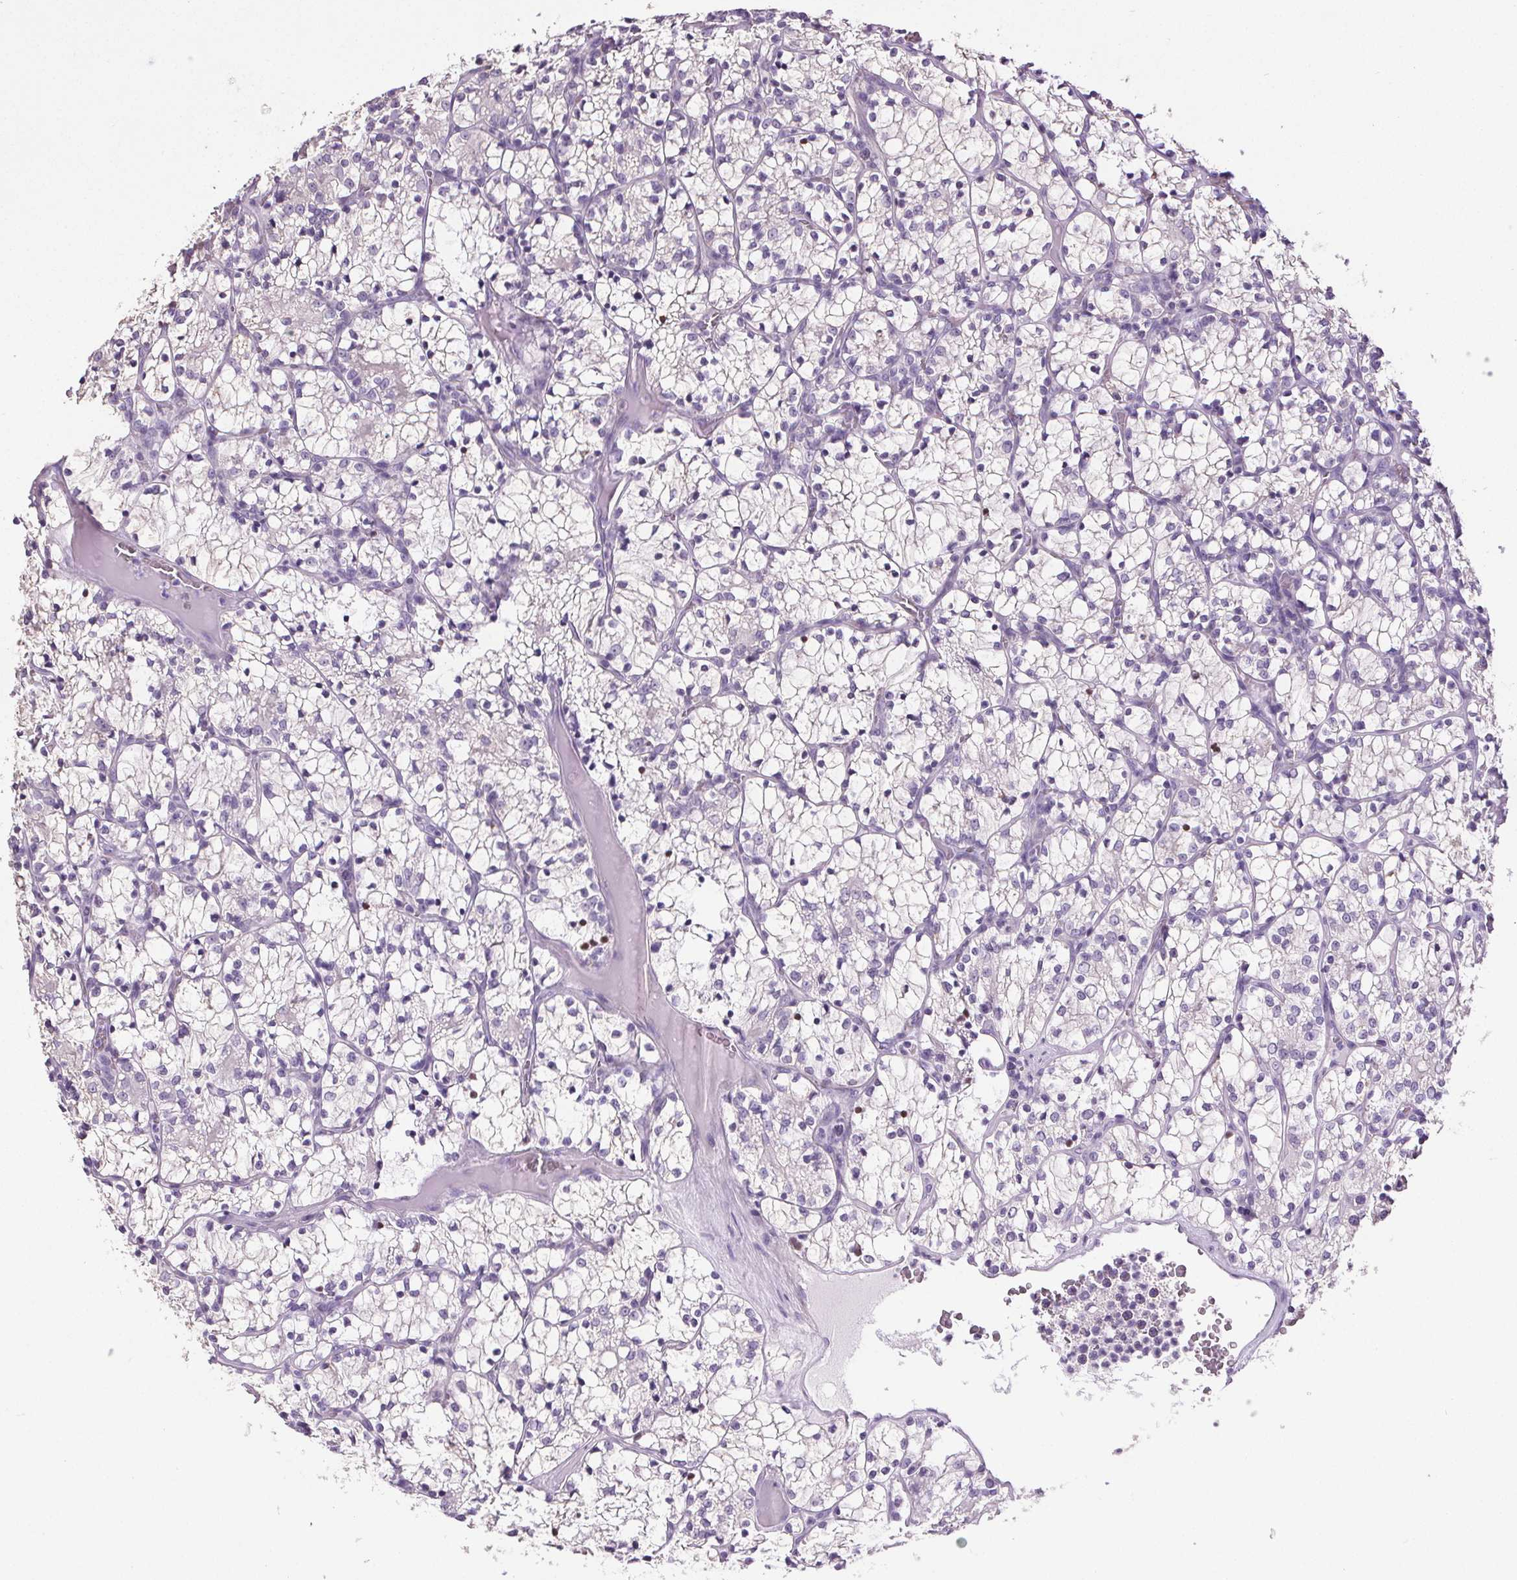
{"staining": {"intensity": "negative", "quantity": "none", "location": "none"}, "tissue": "renal cancer", "cell_type": "Tumor cells", "image_type": "cancer", "snomed": [{"axis": "morphology", "description": "Adenocarcinoma, NOS"}, {"axis": "topography", "description": "Kidney"}], "caption": "Immunohistochemistry (IHC) micrograph of renal adenocarcinoma stained for a protein (brown), which demonstrates no positivity in tumor cells.", "gene": "GPIHBP1", "patient": {"sex": "female", "age": 69}}